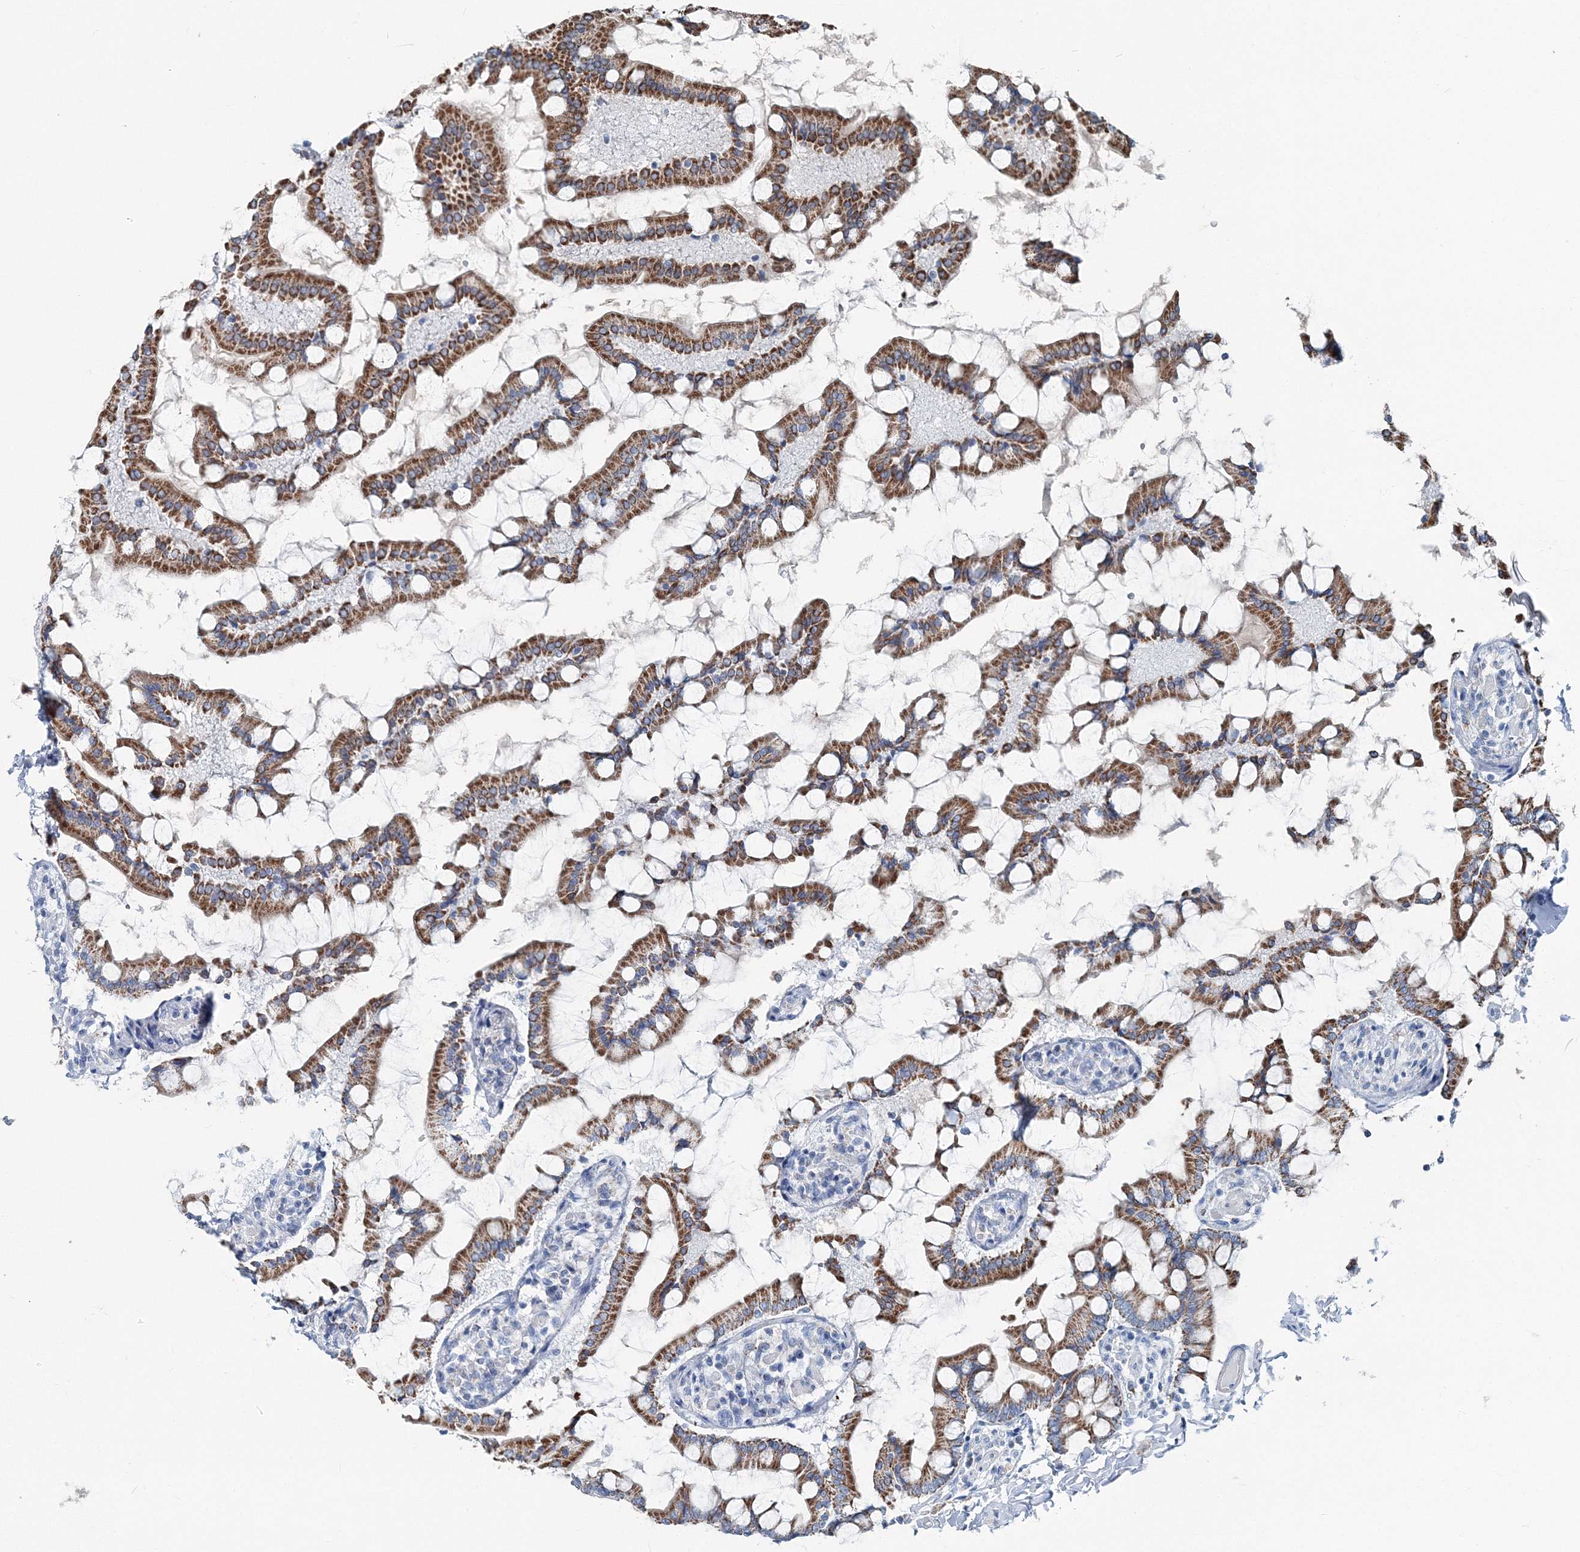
{"staining": {"intensity": "strong", "quantity": ">75%", "location": "cytoplasmic/membranous"}, "tissue": "small intestine", "cell_type": "Glandular cells", "image_type": "normal", "snomed": [{"axis": "morphology", "description": "Normal tissue, NOS"}, {"axis": "topography", "description": "Small intestine"}], "caption": "Benign small intestine demonstrates strong cytoplasmic/membranous staining in approximately >75% of glandular cells.", "gene": "GABARAPL2", "patient": {"sex": "male", "age": 41}}